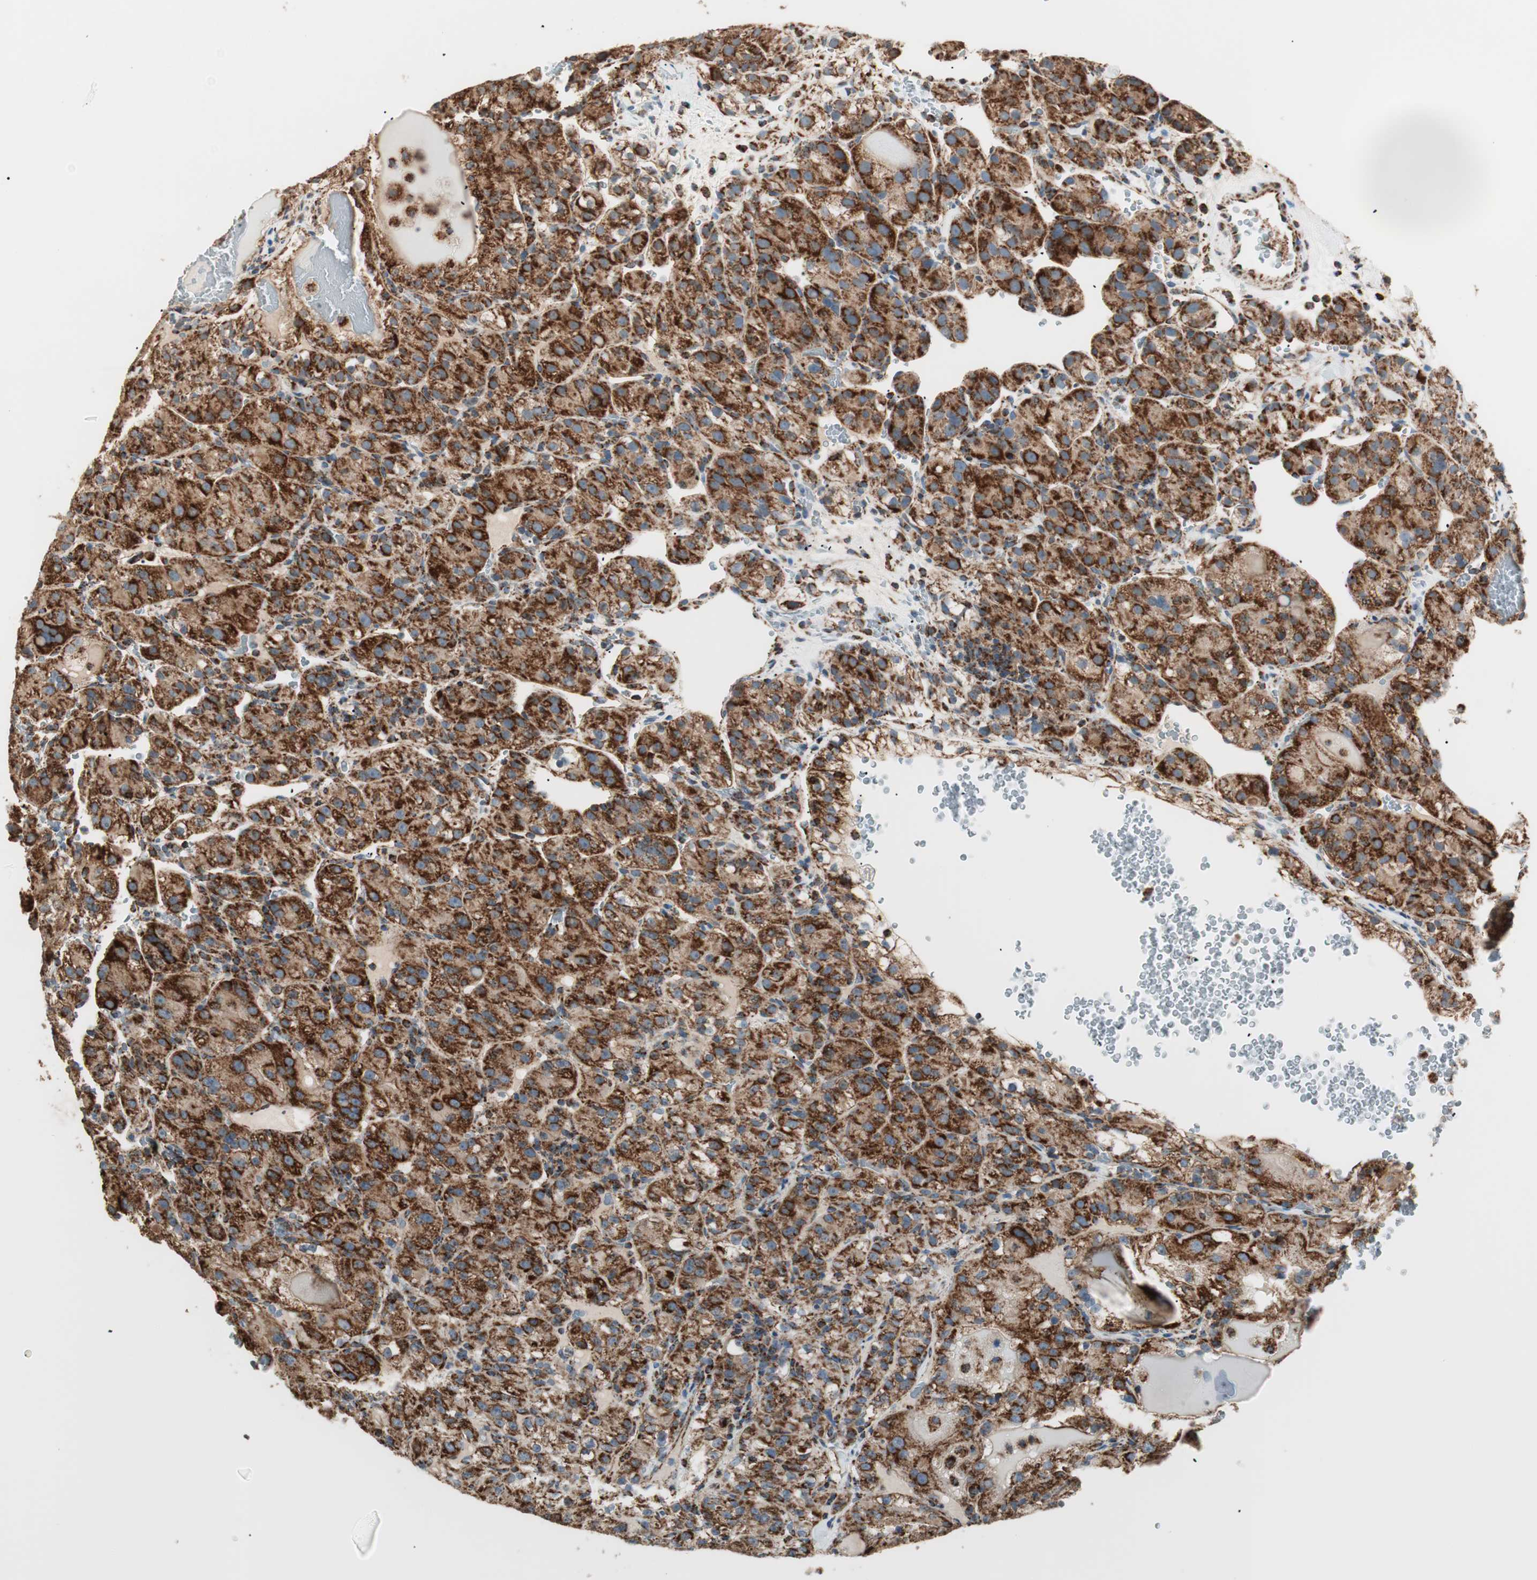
{"staining": {"intensity": "strong", "quantity": ">75%", "location": "cytoplasmic/membranous"}, "tissue": "renal cancer", "cell_type": "Tumor cells", "image_type": "cancer", "snomed": [{"axis": "morphology", "description": "Normal tissue, NOS"}, {"axis": "morphology", "description": "Adenocarcinoma, NOS"}, {"axis": "topography", "description": "Kidney"}], "caption": "An immunohistochemistry image of tumor tissue is shown. Protein staining in brown labels strong cytoplasmic/membranous positivity in adenocarcinoma (renal) within tumor cells.", "gene": "TOMM22", "patient": {"sex": "male", "age": 61}}